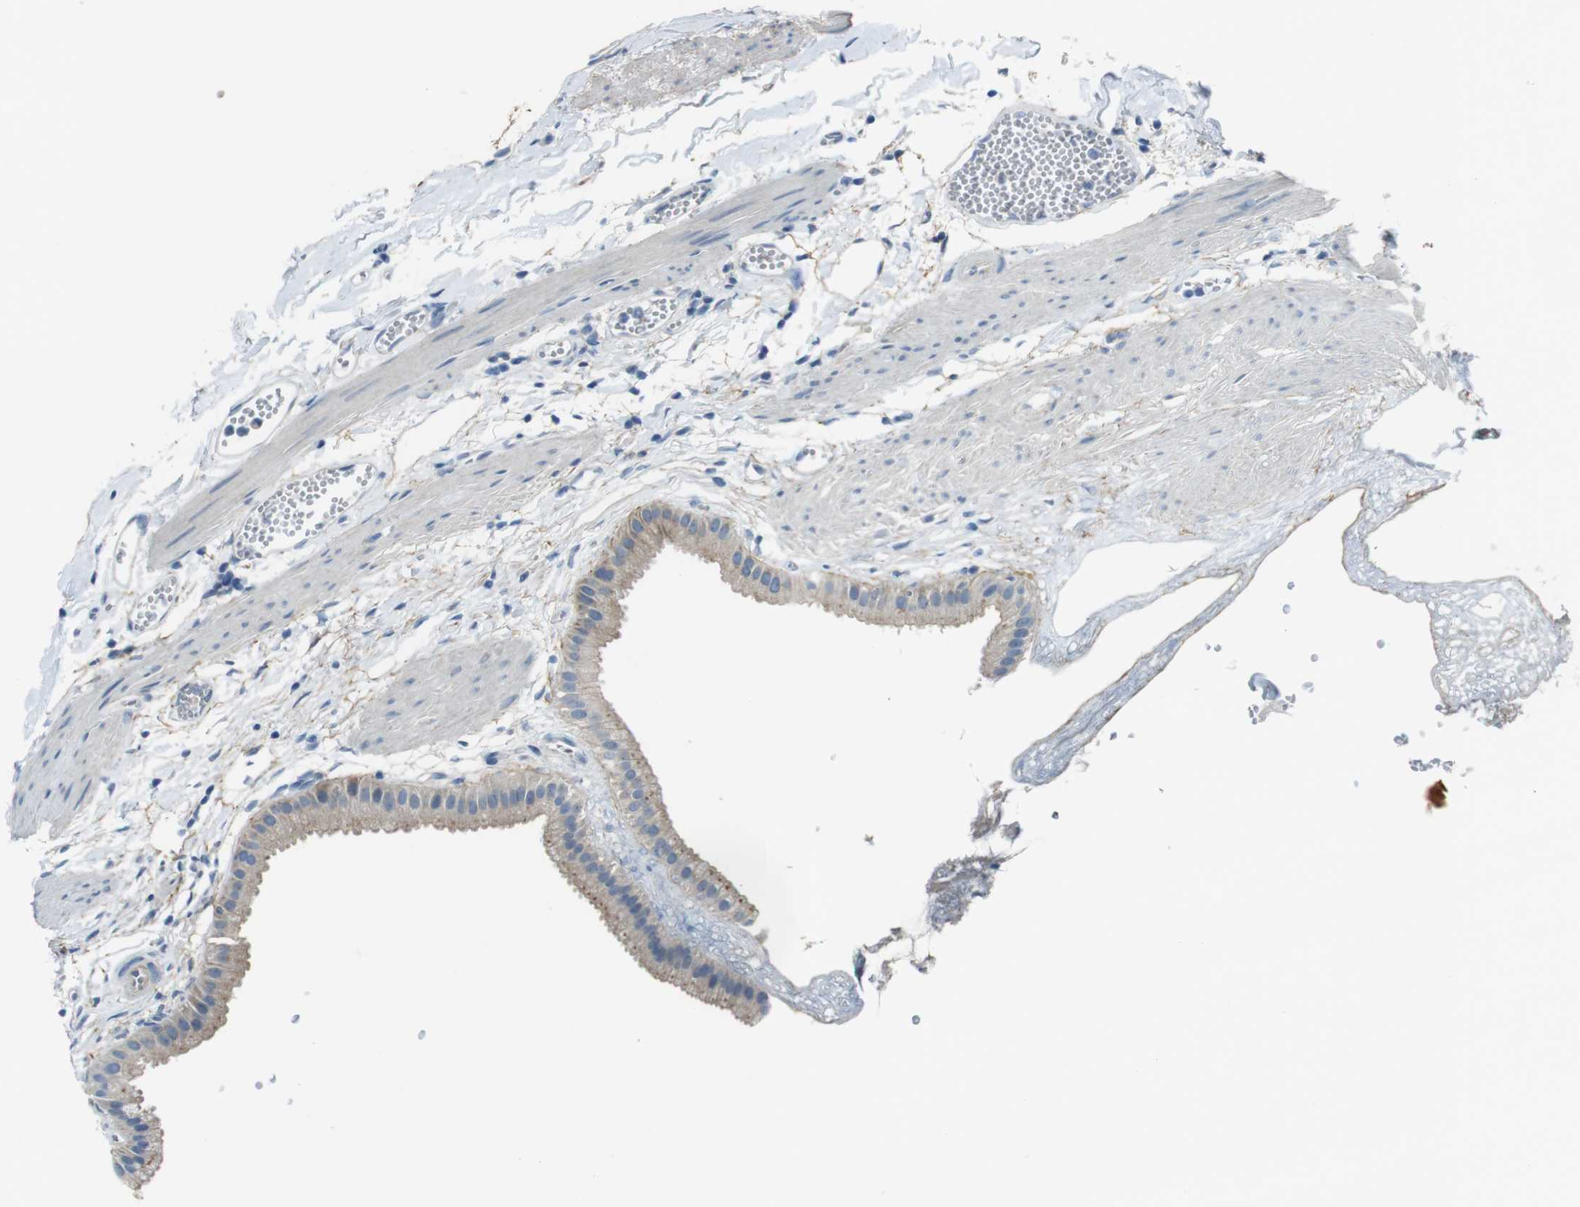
{"staining": {"intensity": "weak", "quantity": "25%-75%", "location": "cytoplasmic/membranous"}, "tissue": "gallbladder", "cell_type": "Glandular cells", "image_type": "normal", "snomed": [{"axis": "morphology", "description": "Normal tissue, NOS"}, {"axis": "topography", "description": "Gallbladder"}], "caption": "Glandular cells exhibit weak cytoplasmic/membranous staining in approximately 25%-75% of cells in unremarkable gallbladder. The staining was performed using DAB (3,3'-diaminobenzidine) to visualize the protein expression in brown, while the nuclei were stained in blue with hematoxylin (Magnification: 20x).", "gene": "ENTPD7", "patient": {"sex": "female", "age": 64}}